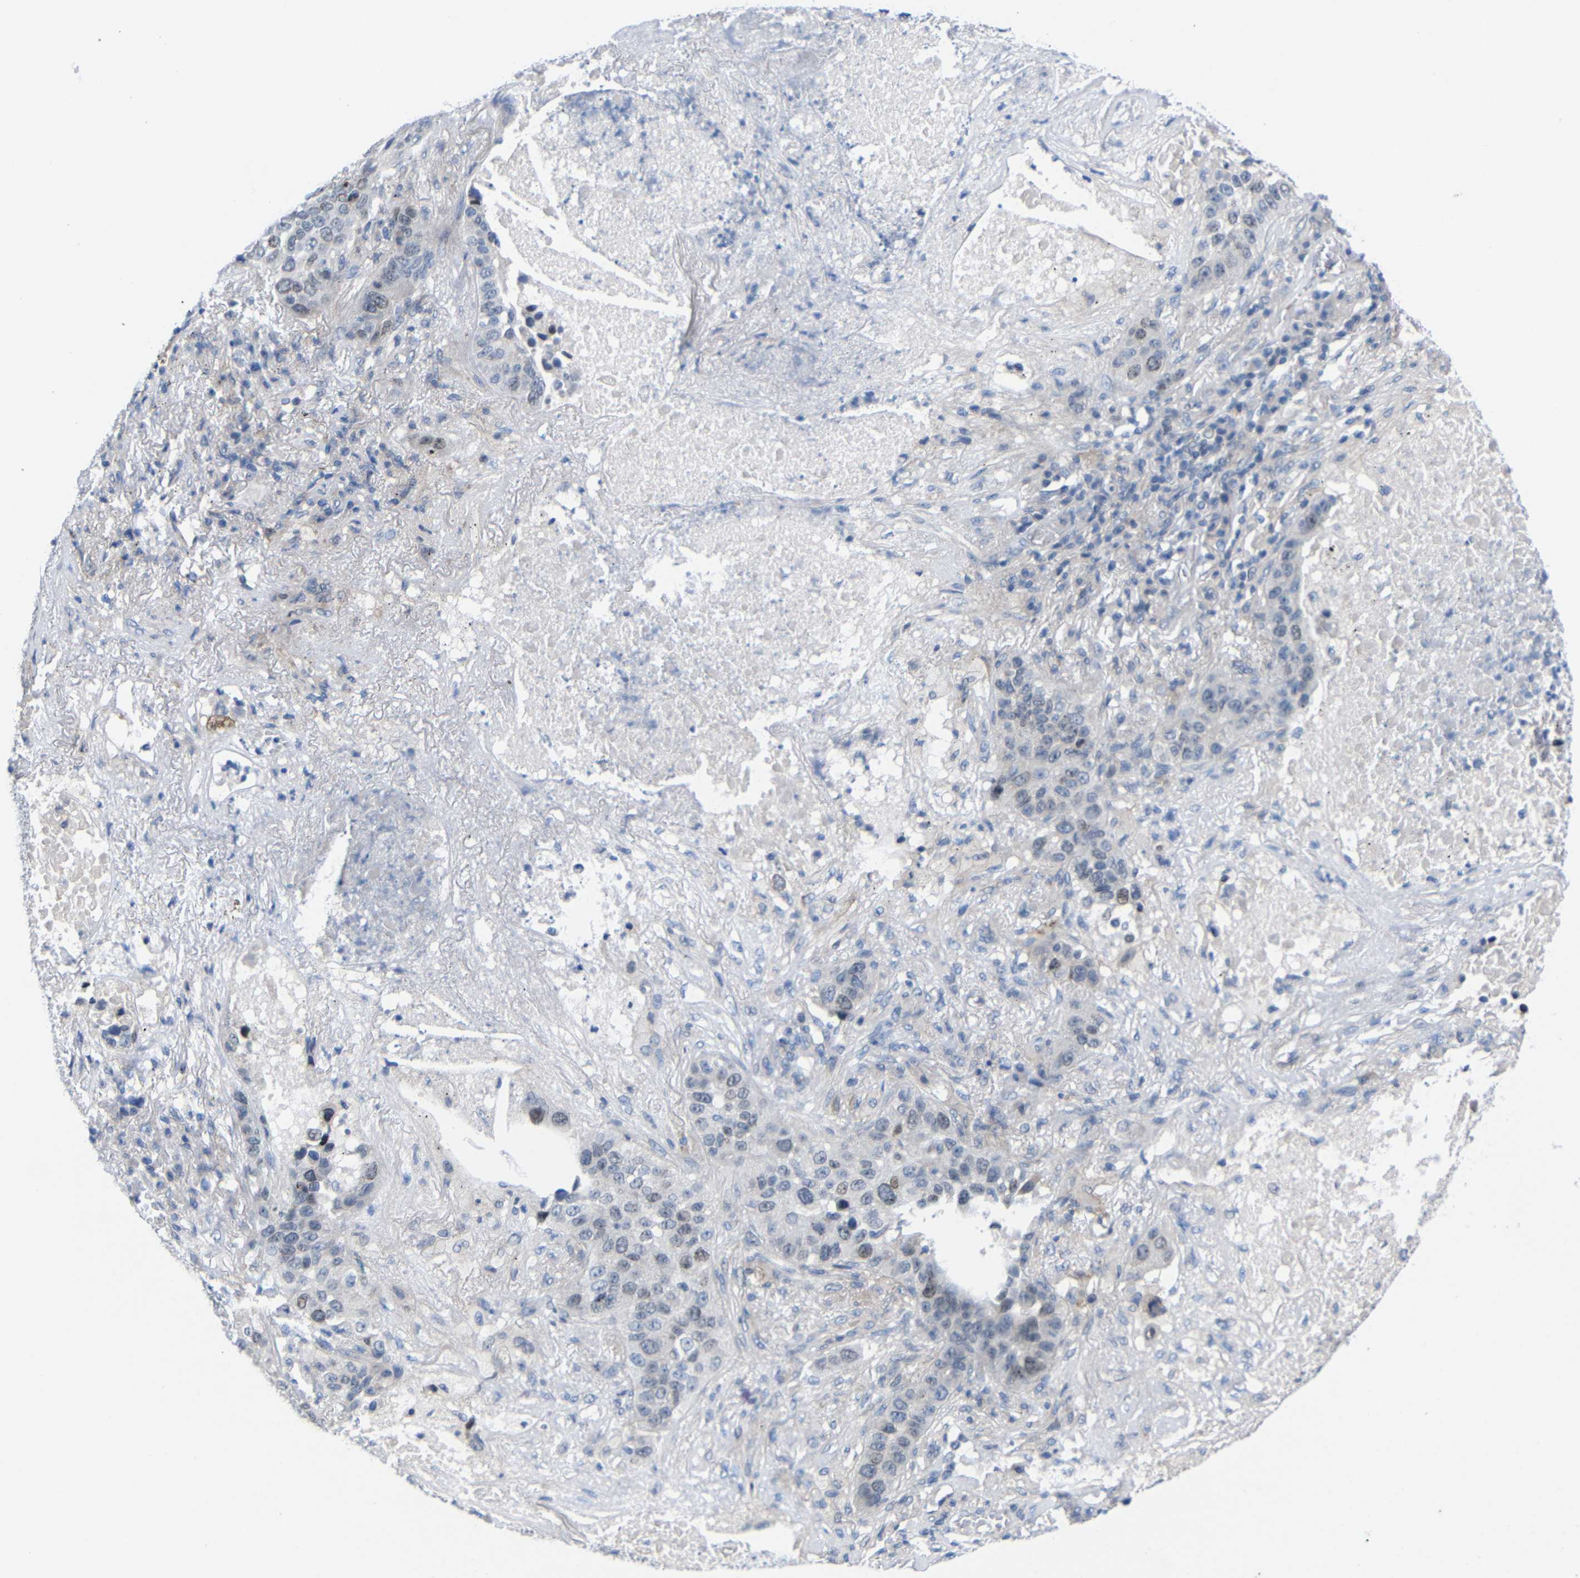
{"staining": {"intensity": "moderate", "quantity": "<25%", "location": "nuclear"}, "tissue": "lung cancer", "cell_type": "Tumor cells", "image_type": "cancer", "snomed": [{"axis": "morphology", "description": "Squamous cell carcinoma, NOS"}, {"axis": "topography", "description": "Lung"}], "caption": "Moderate nuclear protein positivity is seen in about <25% of tumor cells in lung cancer. The staining was performed using DAB, with brown indicating positive protein expression. Nuclei are stained blue with hematoxylin.", "gene": "CMTM1", "patient": {"sex": "male", "age": 57}}